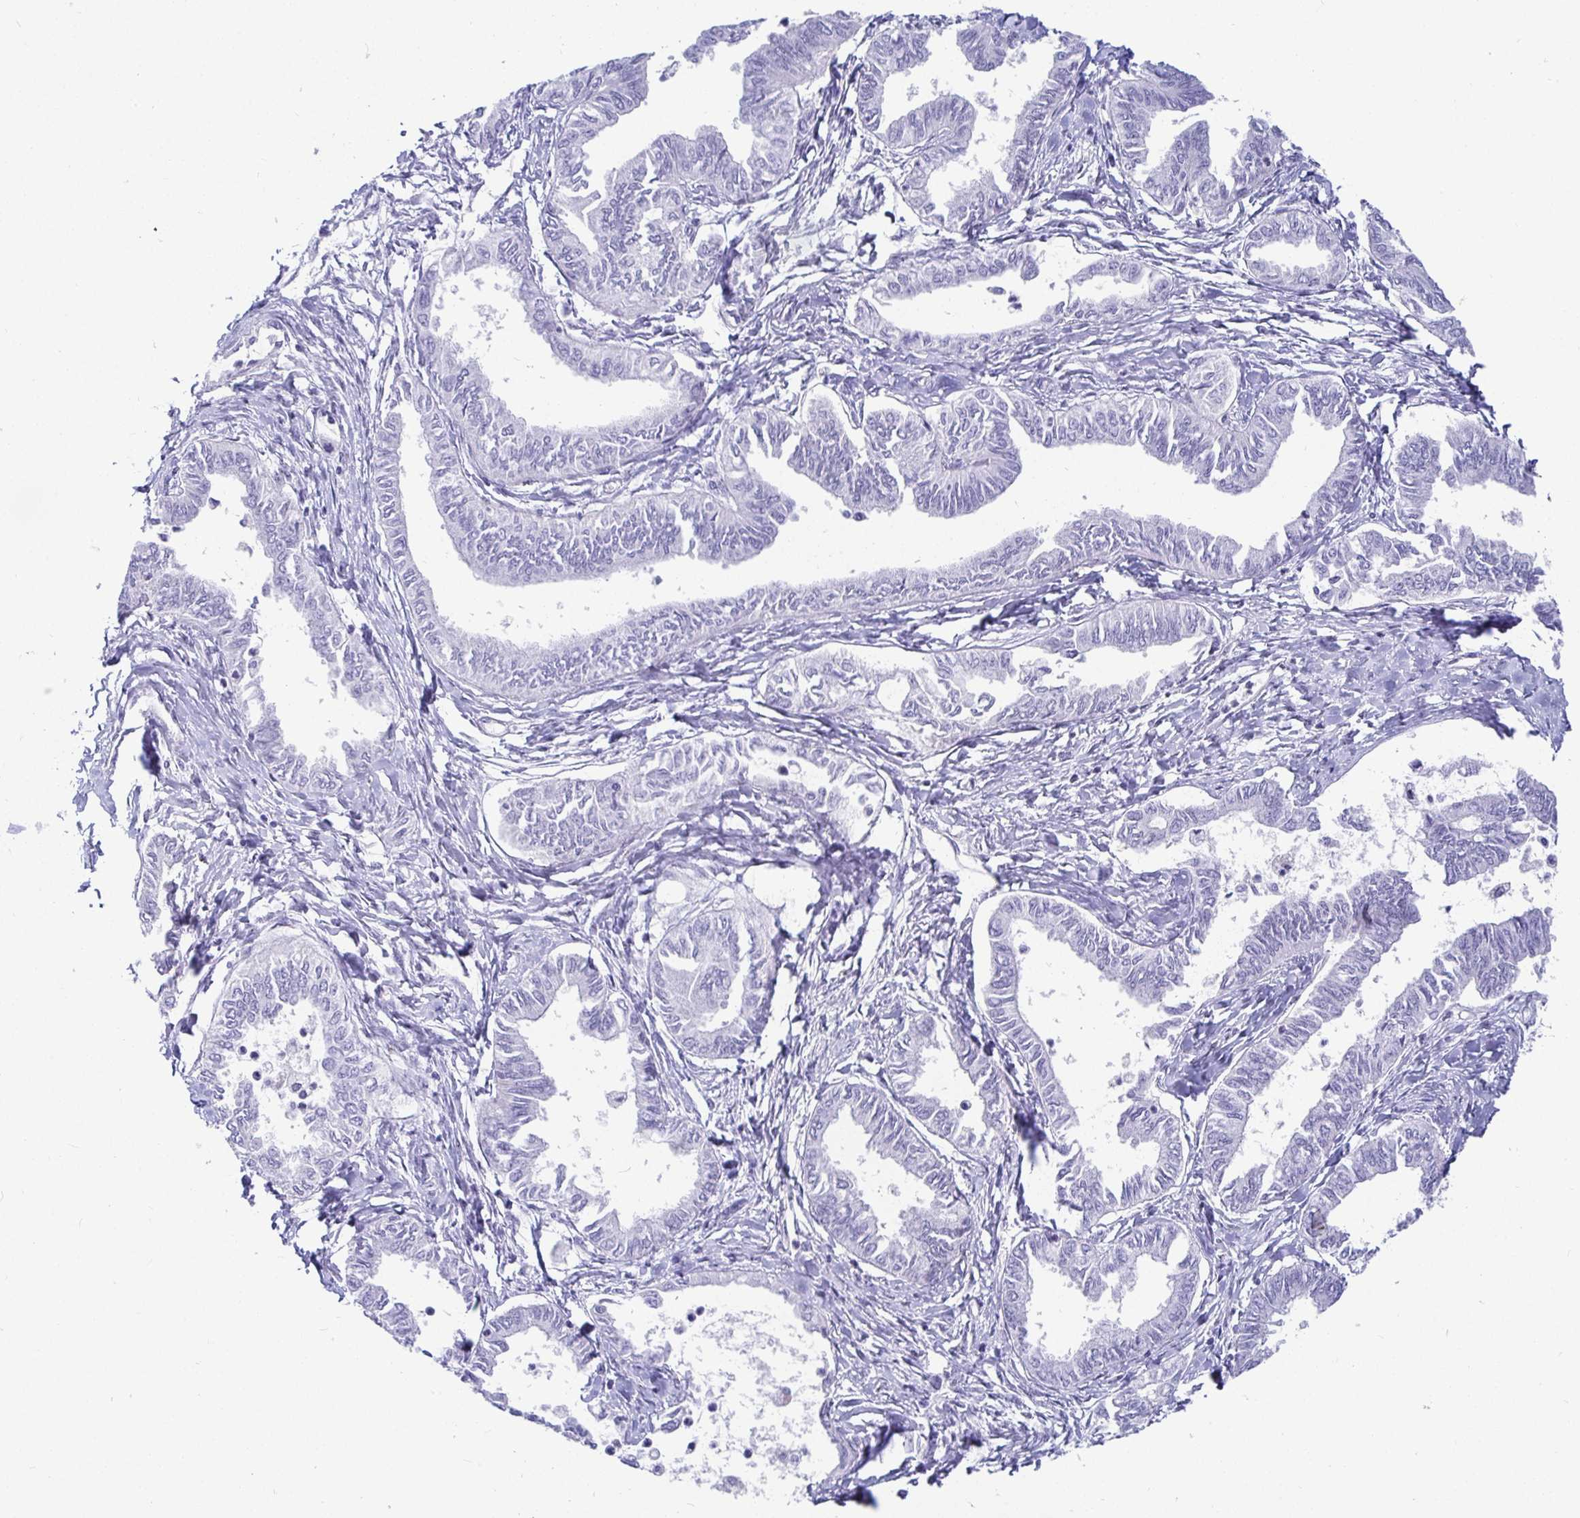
{"staining": {"intensity": "negative", "quantity": "none", "location": "none"}, "tissue": "ovarian cancer", "cell_type": "Tumor cells", "image_type": "cancer", "snomed": [{"axis": "morphology", "description": "Carcinoma, endometroid"}, {"axis": "topography", "description": "Ovary"}], "caption": "IHC histopathology image of neoplastic tissue: ovarian cancer stained with DAB exhibits no significant protein staining in tumor cells. The staining is performed using DAB (3,3'-diaminobenzidine) brown chromogen with nuclei counter-stained in using hematoxylin.", "gene": "TMEM241", "patient": {"sex": "female", "age": 70}}